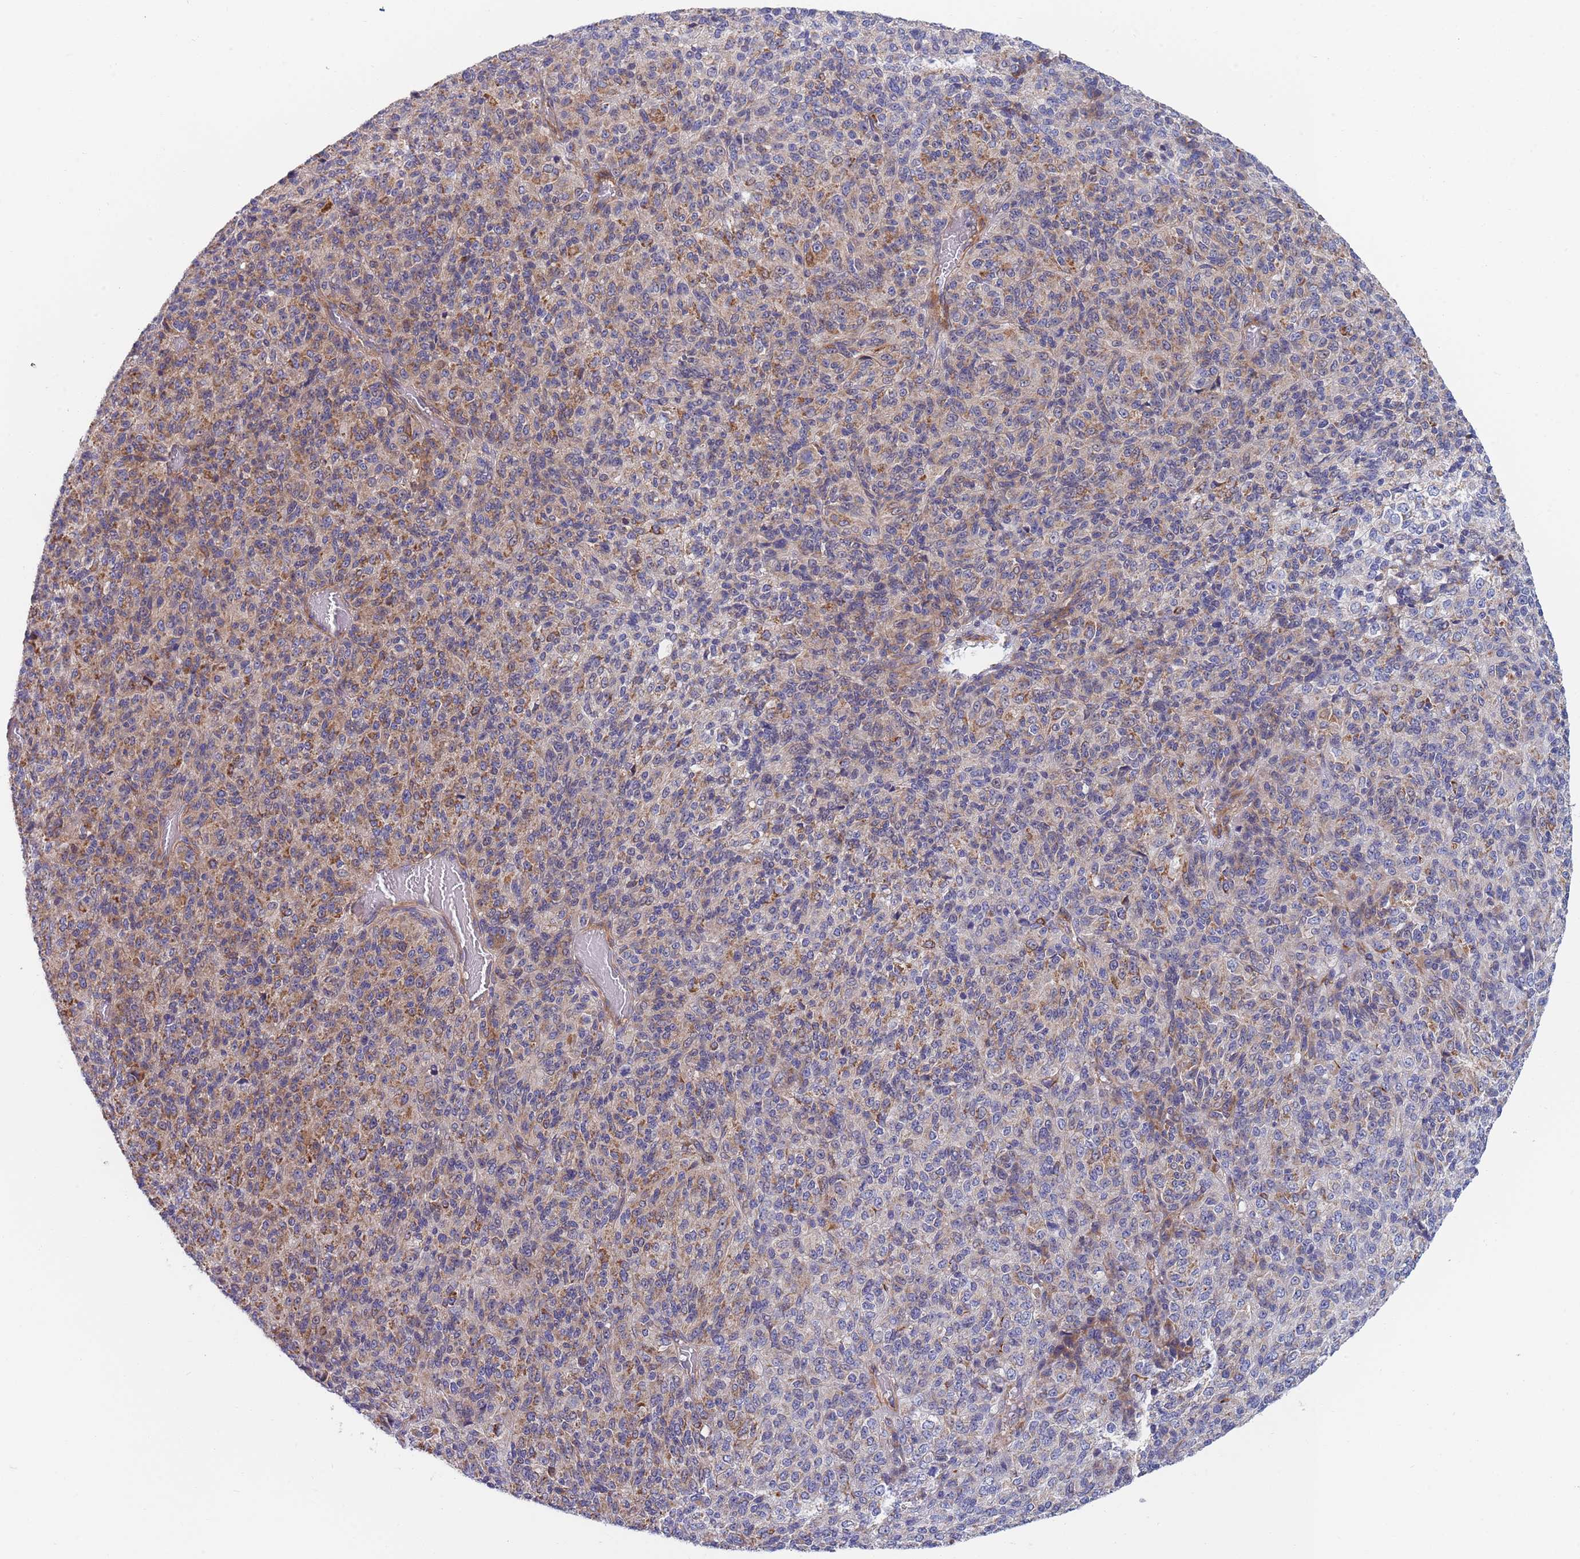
{"staining": {"intensity": "moderate", "quantity": "25%-75%", "location": "cytoplasmic/membranous"}, "tissue": "melanoma", "cell_type": "Tumor cells", "image_type": "cancer", "snomed": [{"axis": "morphology", "description": "Malignant melanoma, Metastatic site"}, {"axis": "topography", "description": "Brain"}], "caption": "Immunohistochemical staining of human malignant melanoma (metastatic site) reveals moderate cytoplasmic/membranous protein positivity in about 25%-75% of tumor cells. Immunohistochemistry (ihc) stains the protein in brown and the nuclei are stained blue.", "gene": "PWWP3A", "patient": {"sex": "female", "age": 56}}